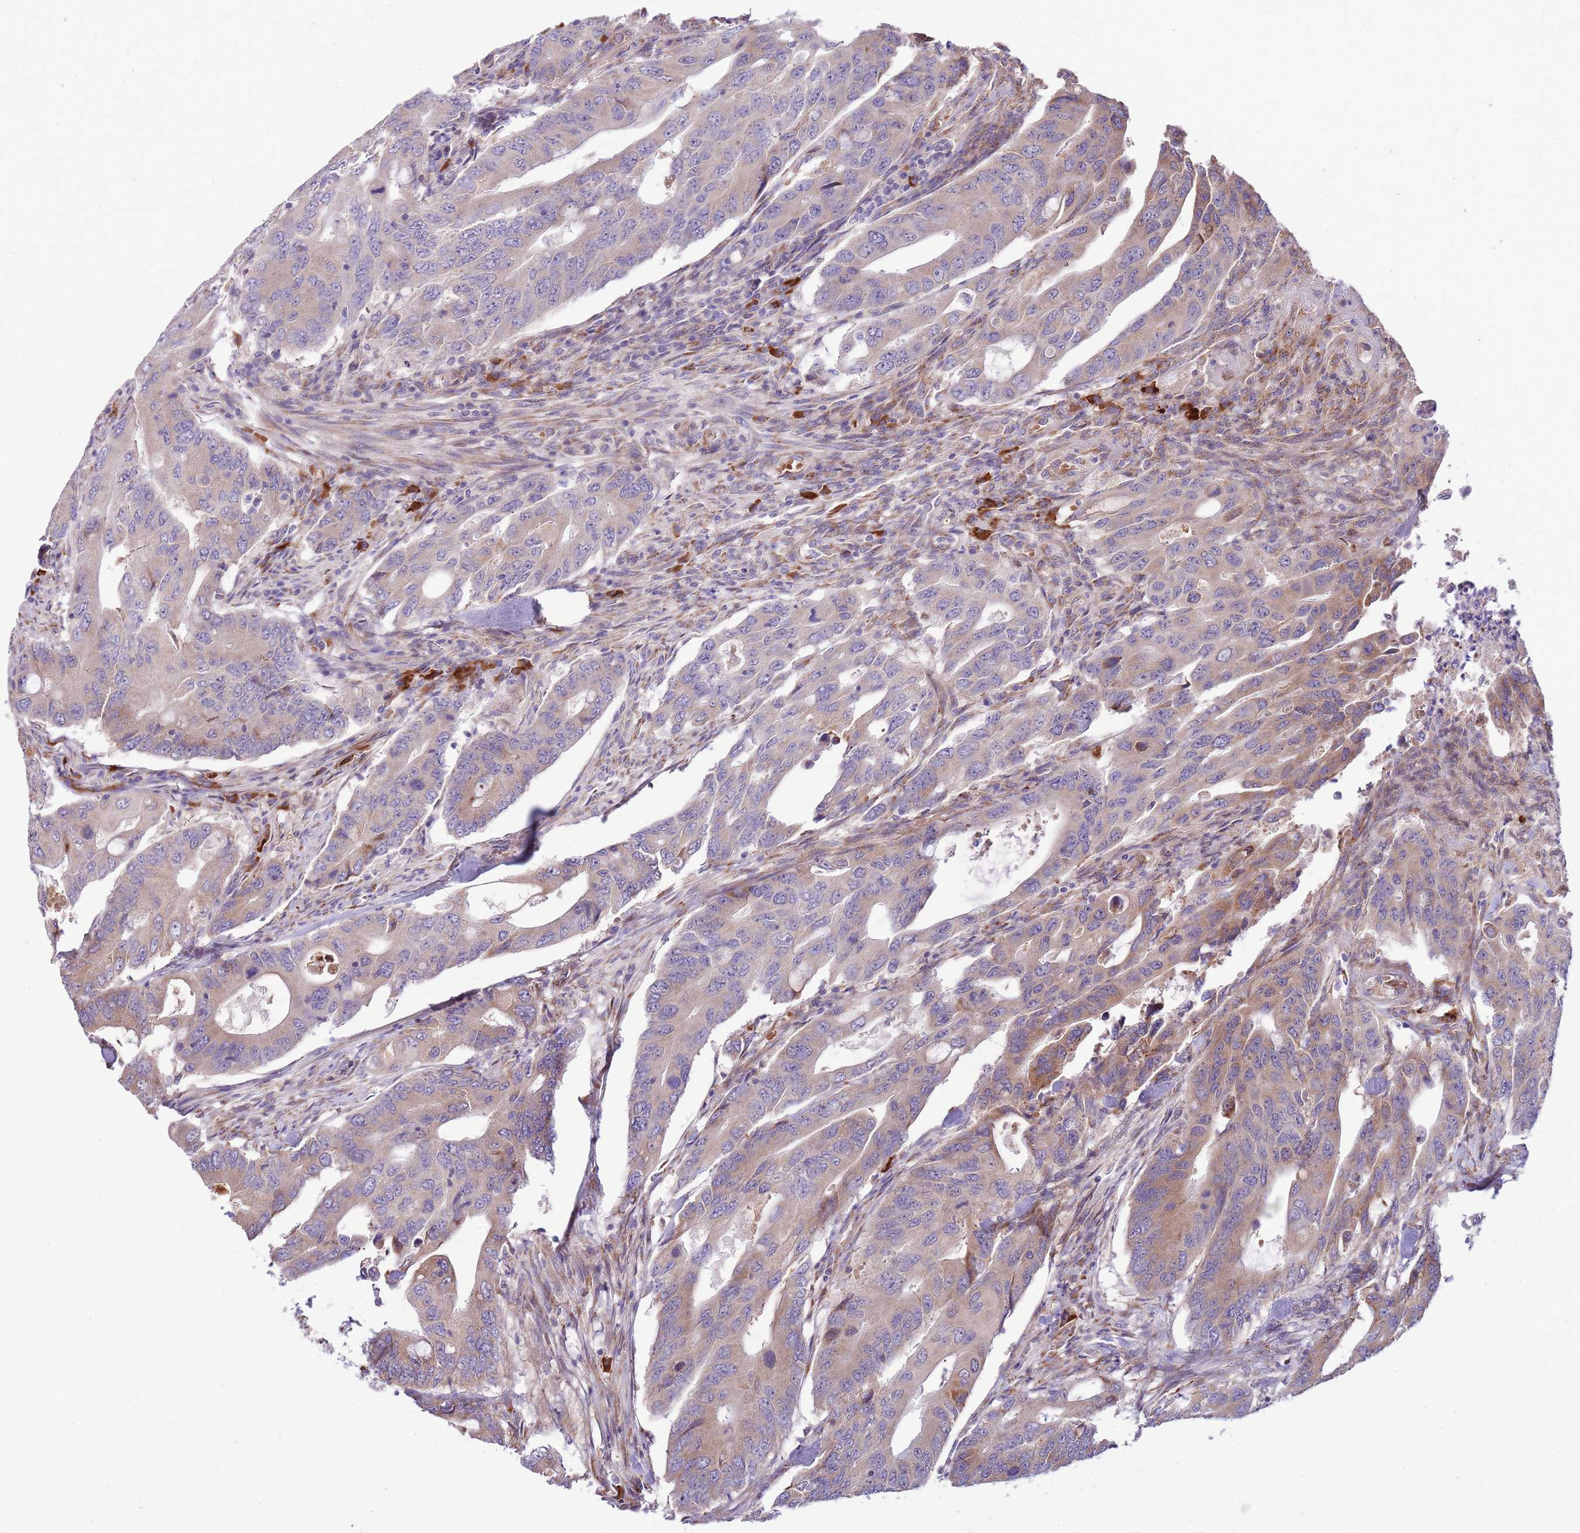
{"staining": {"intensity": "moderate", "quantity": "25%-75%", "location": "cytoplasmic/membranous"}, "tissue": "colorectal cancer", "cell_type": "Tumor cells", "image_type": "cancer", "snomed": [{"axis": "morphology", "description": "Adenocarcinoma, NOS"}, {"axis": "topography", "description": "Colon"}], "caption": "Human colorectal cancer (adenocarcinoma) stained with a protein marker displays moderate staining in tumor cells.", "gene": "DAND5", "patient": {"sex": "male", "age": 71}}